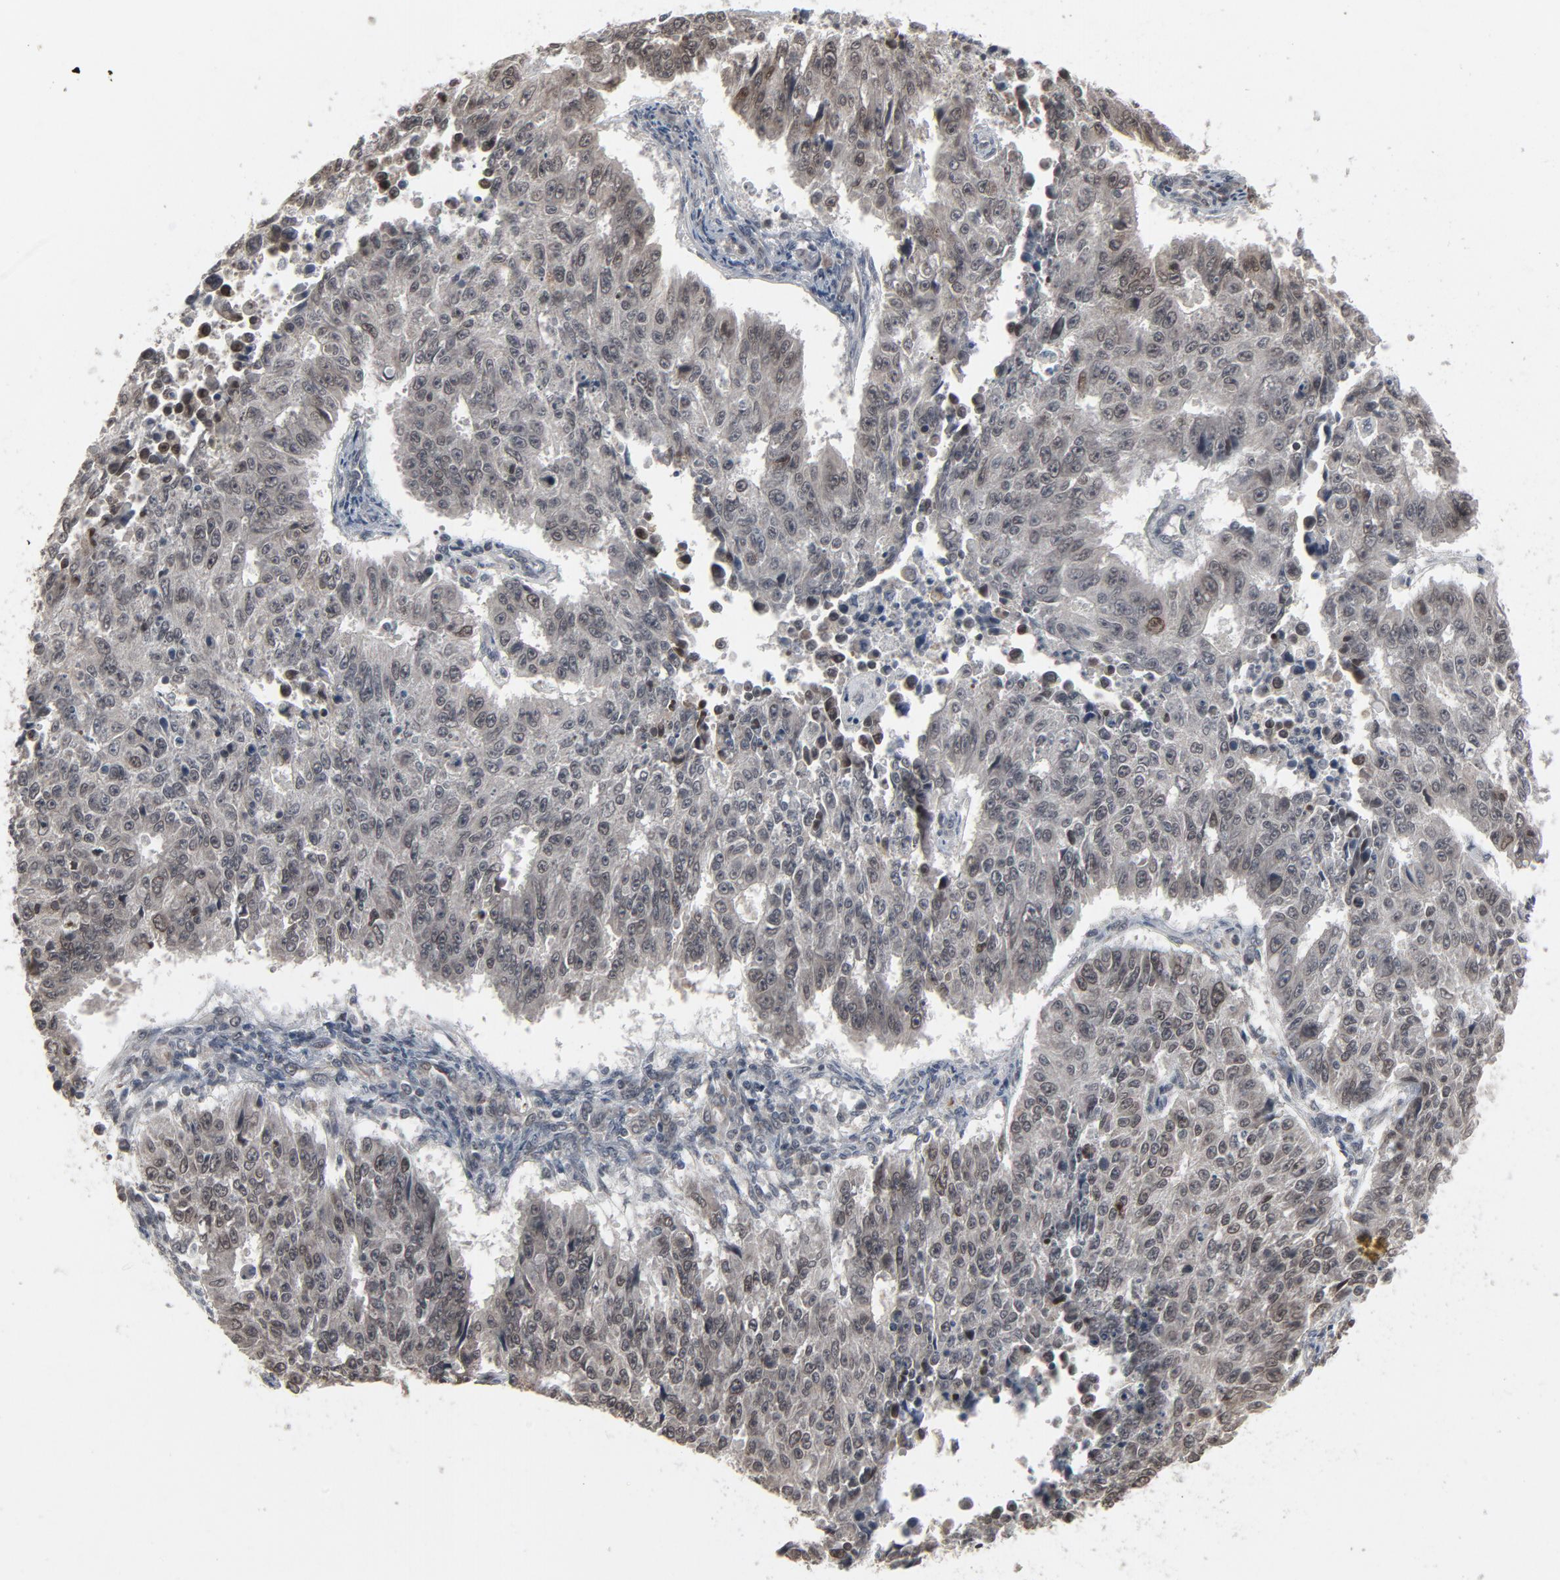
{"staining": {"intensity": "weak", "quantity": "25%-75%", "location": "nuclear"}, "tissue": "endometrial cancer", "cell_type": "Tumor cells", "image_type": "cancer", "snomed": [{"axis": "morphology", "description": "Adenocarcinoma, NOS"}, {"axis": "topography", "description": "Endometrium"}], "caption": "IHC staining of endometrial cancer, which reveals low levels of weak nuclear positivity in about 25%-75% of tumor cells indicating weak nuclear protein positivity. The staining was performed using DAB (brown) for protein detection and nuclei were counterstained in hematoxylin (blue).", "gene": "POM121", "patient": {"sex": "female", "age": 42}}